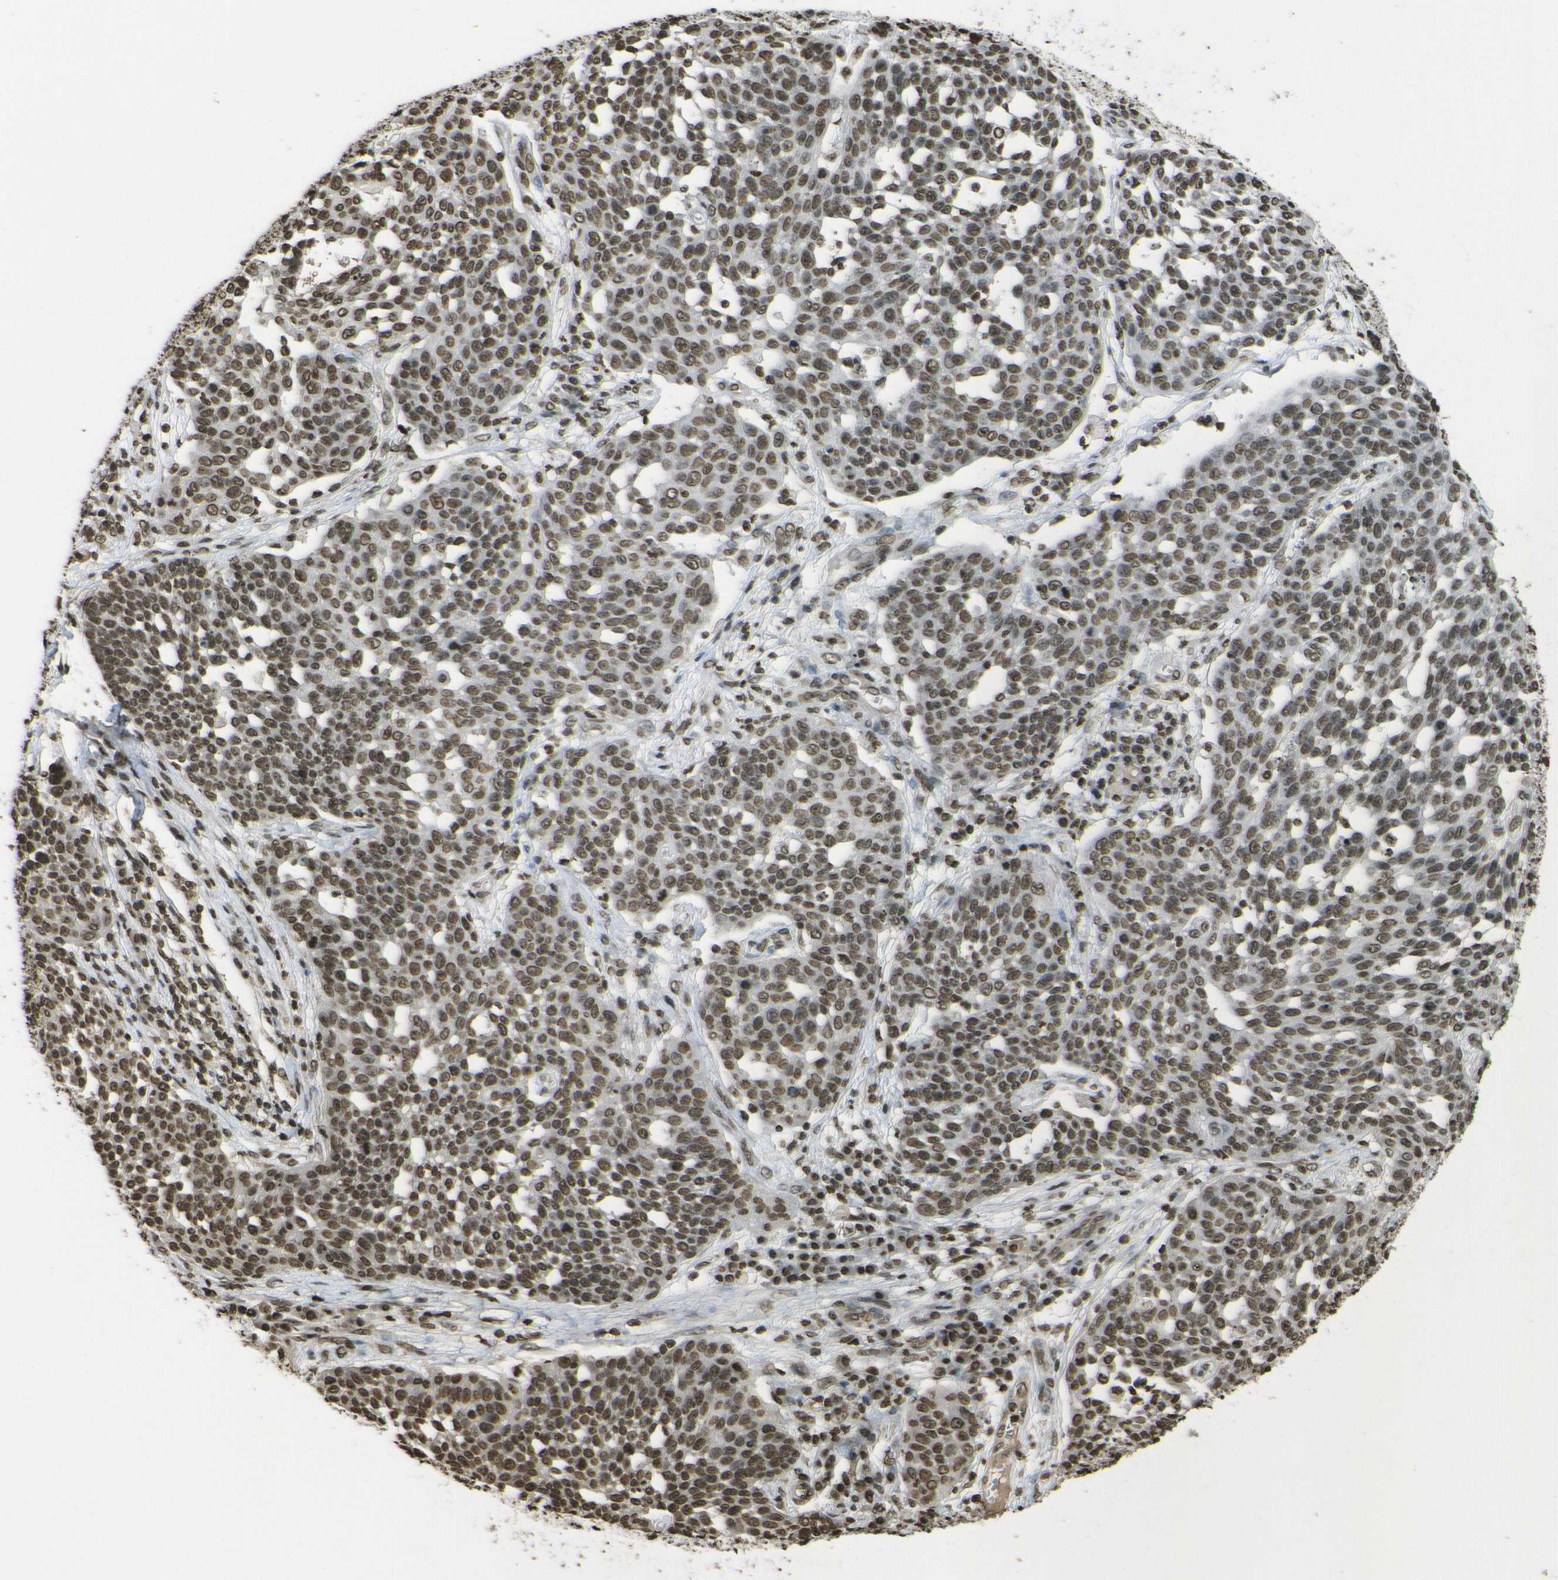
{"staining": {"intensity": "moderate", "quantity": ">75%", "location": "nuclear"}, "tissue": "cervical cancer", "cell_type": "Tumor cells", "image_type": "cancer", "snomed": [{"axis": "morphology", "description": "Squamous cell carcinoma, NOS"}, {"axis": "topography", "description": "Cervix"}], "caption": "Cervical cancer (squamous cell carcinoma) stained with DAB immunohistochemistry displays medium levels of moderate nuclear staining in approximately >75% of tumor cells. Nuclei are stained in blue.", "gene": "H4C16", "patient": {"sex": "female", "age": 34}}